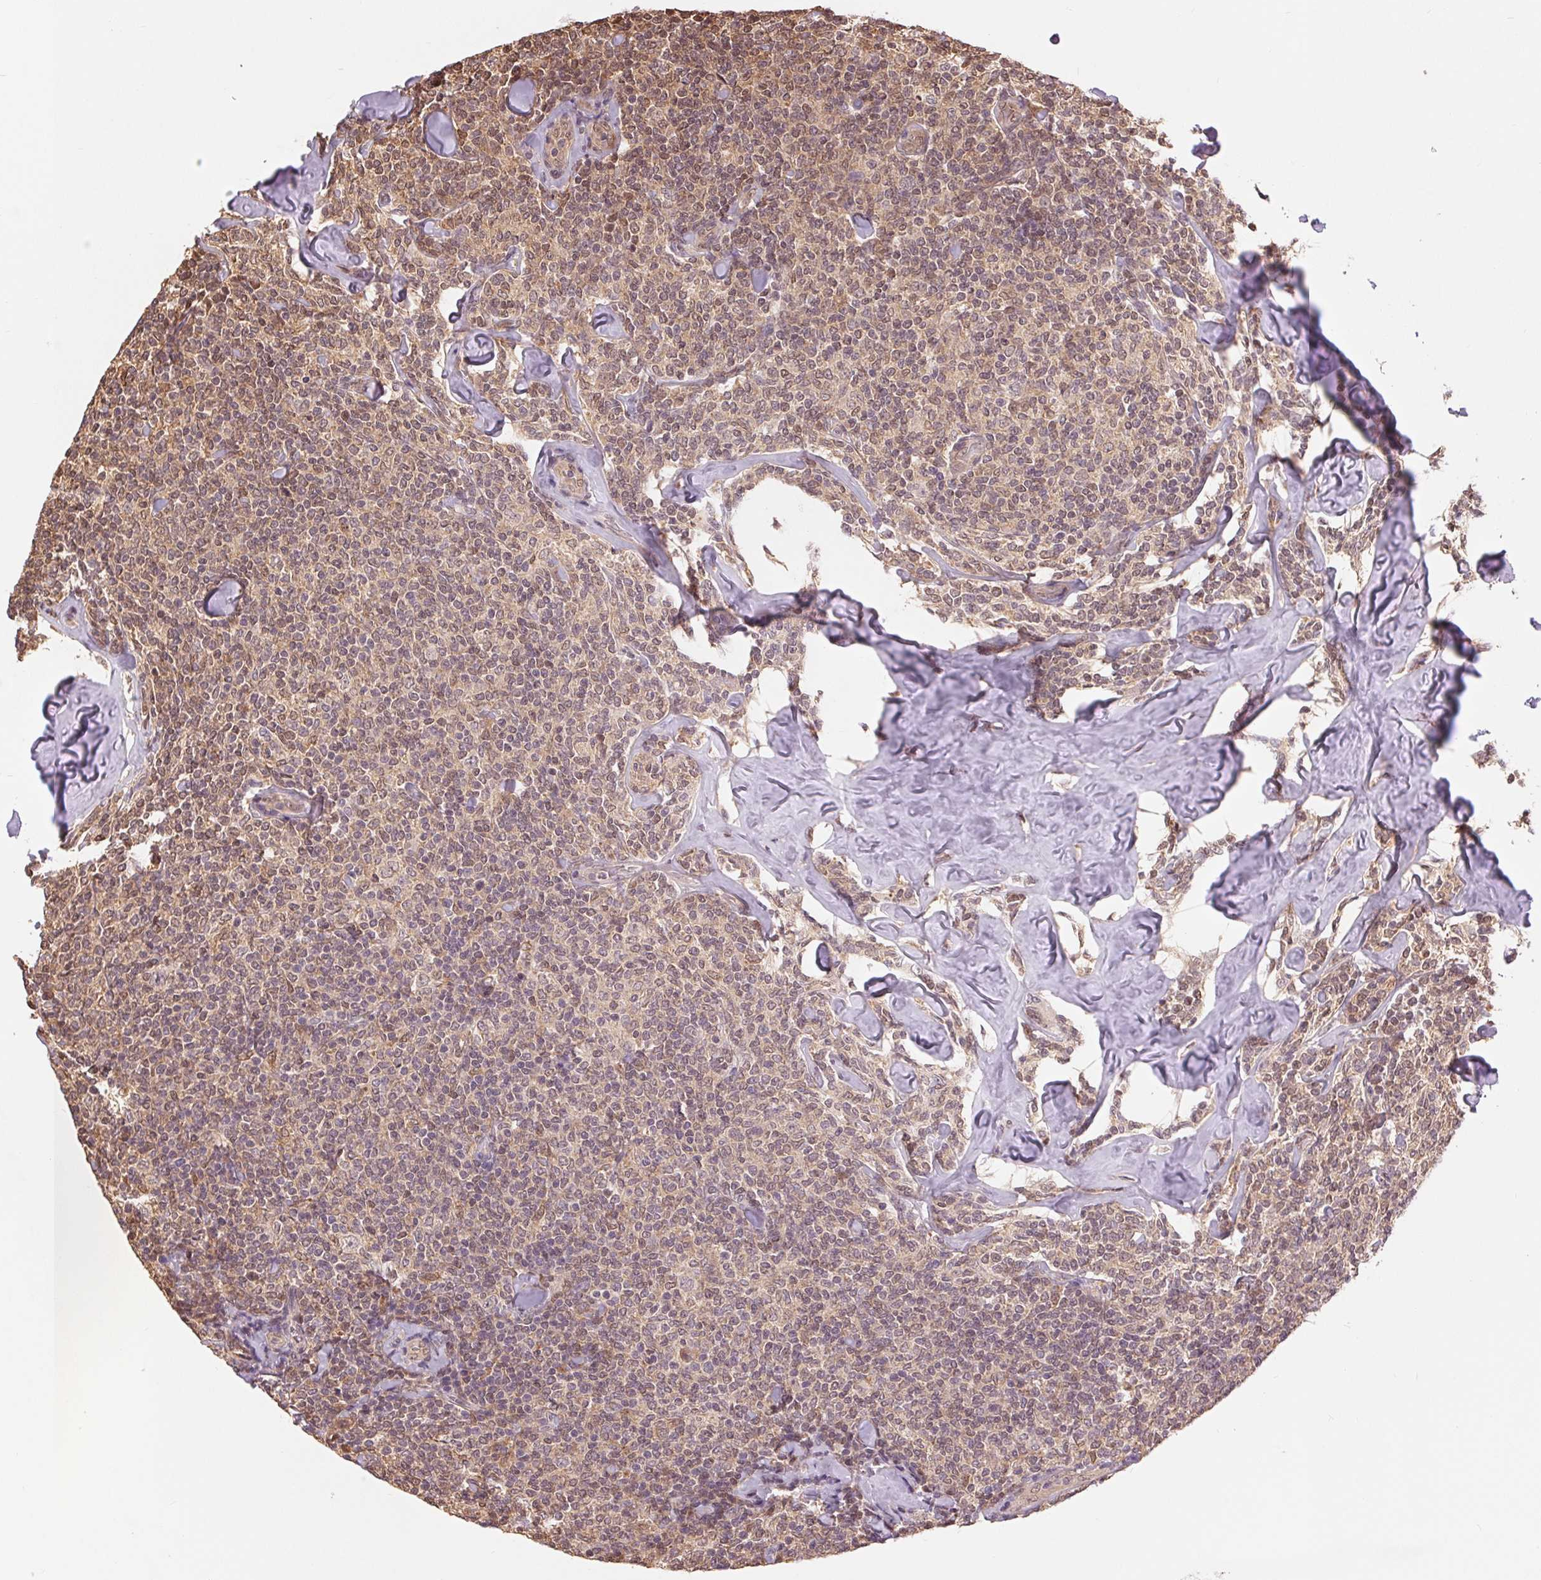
{"staining": {"intensity": "weak", "quantity": ">75%", "location": "nuclear"}, "tissue": "lymphoma", "cell_type": "Tumor cells", "image_type": "cancer", "snomed": [{"axis": "morphology", "description": "Malignant lymphoma, non-Hodgkin's type, Low grade"}, {"axis": "topography", "description": "Lymph node"}], "caption": "Immunohistochemistry staining of malignant lymphoma, non-Hodgkin's type (low-grade), which exhibits low levels of weak nuclear expression in about >75% of tumor cells indicating weak nuclear protein staining. The staining was performed using DAB (brown) for protein detection and nuclei were counterstained in hematoxylin (blue).", "gene": "TMEM273", "patient": {"sex": "female", "age": 56}}